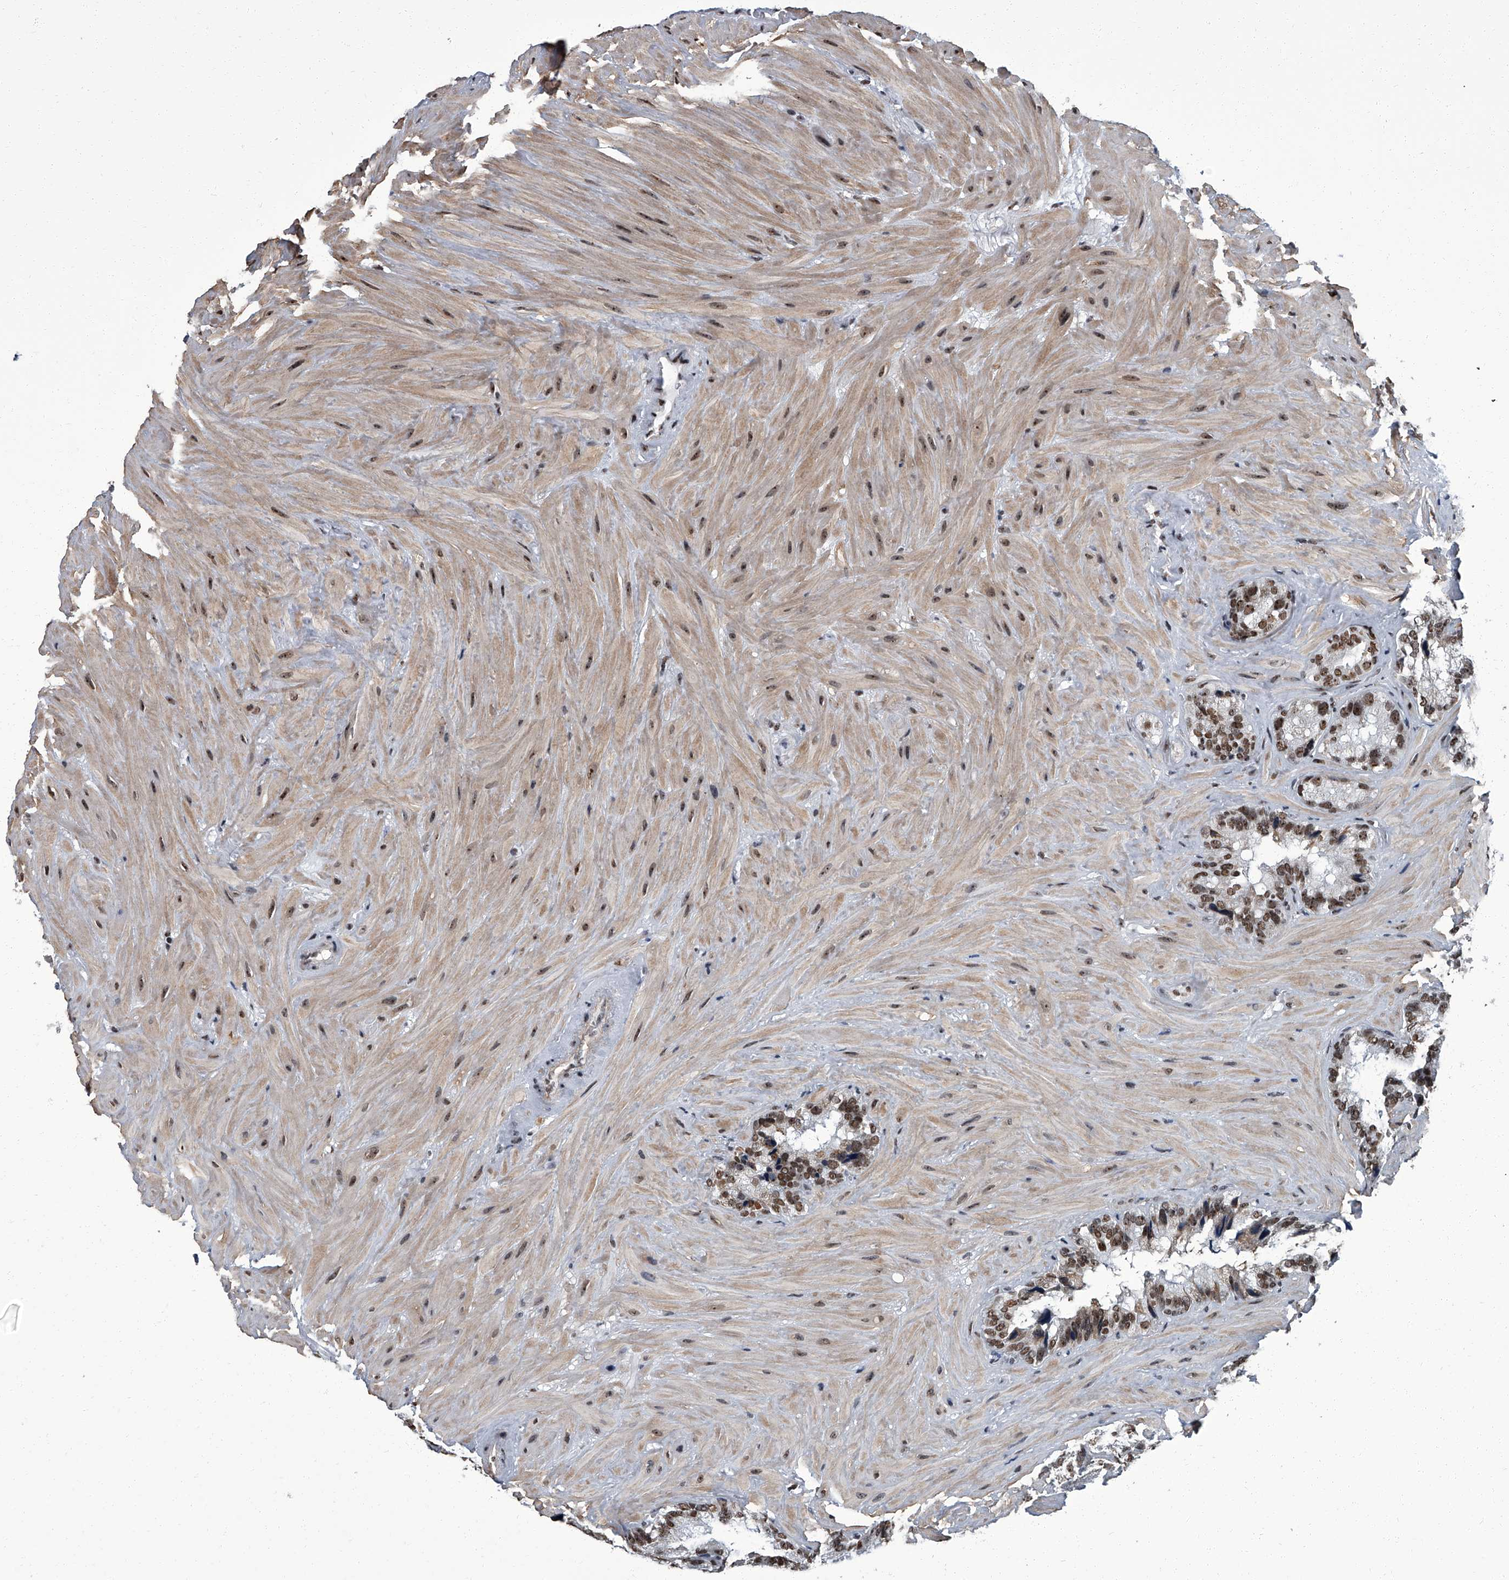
{"staining": {"intensity": "moderate", "quantity": ">75%", "location": "nuclear"}, "tissue": "seminal vesicle", "cell_type": "Glandular cells", "image_type": "normal", "snomed": [{"axis": "morphology", "description": "Normal tissue, NOS"}, {"axis": "topography", "description": "Prostate"}, {"axis": "topography", "description": "Seminal veicle"}], "caption": "Brown immunohistochemical staining in benign seminal vesicle shows moderate nuclear staining in about >75% of glandular cells. The protein is shown in brown color, while the nuclei are stained blue.", "gene": "ZNF518B", "patient": {"sex": "male", "age": 68}}